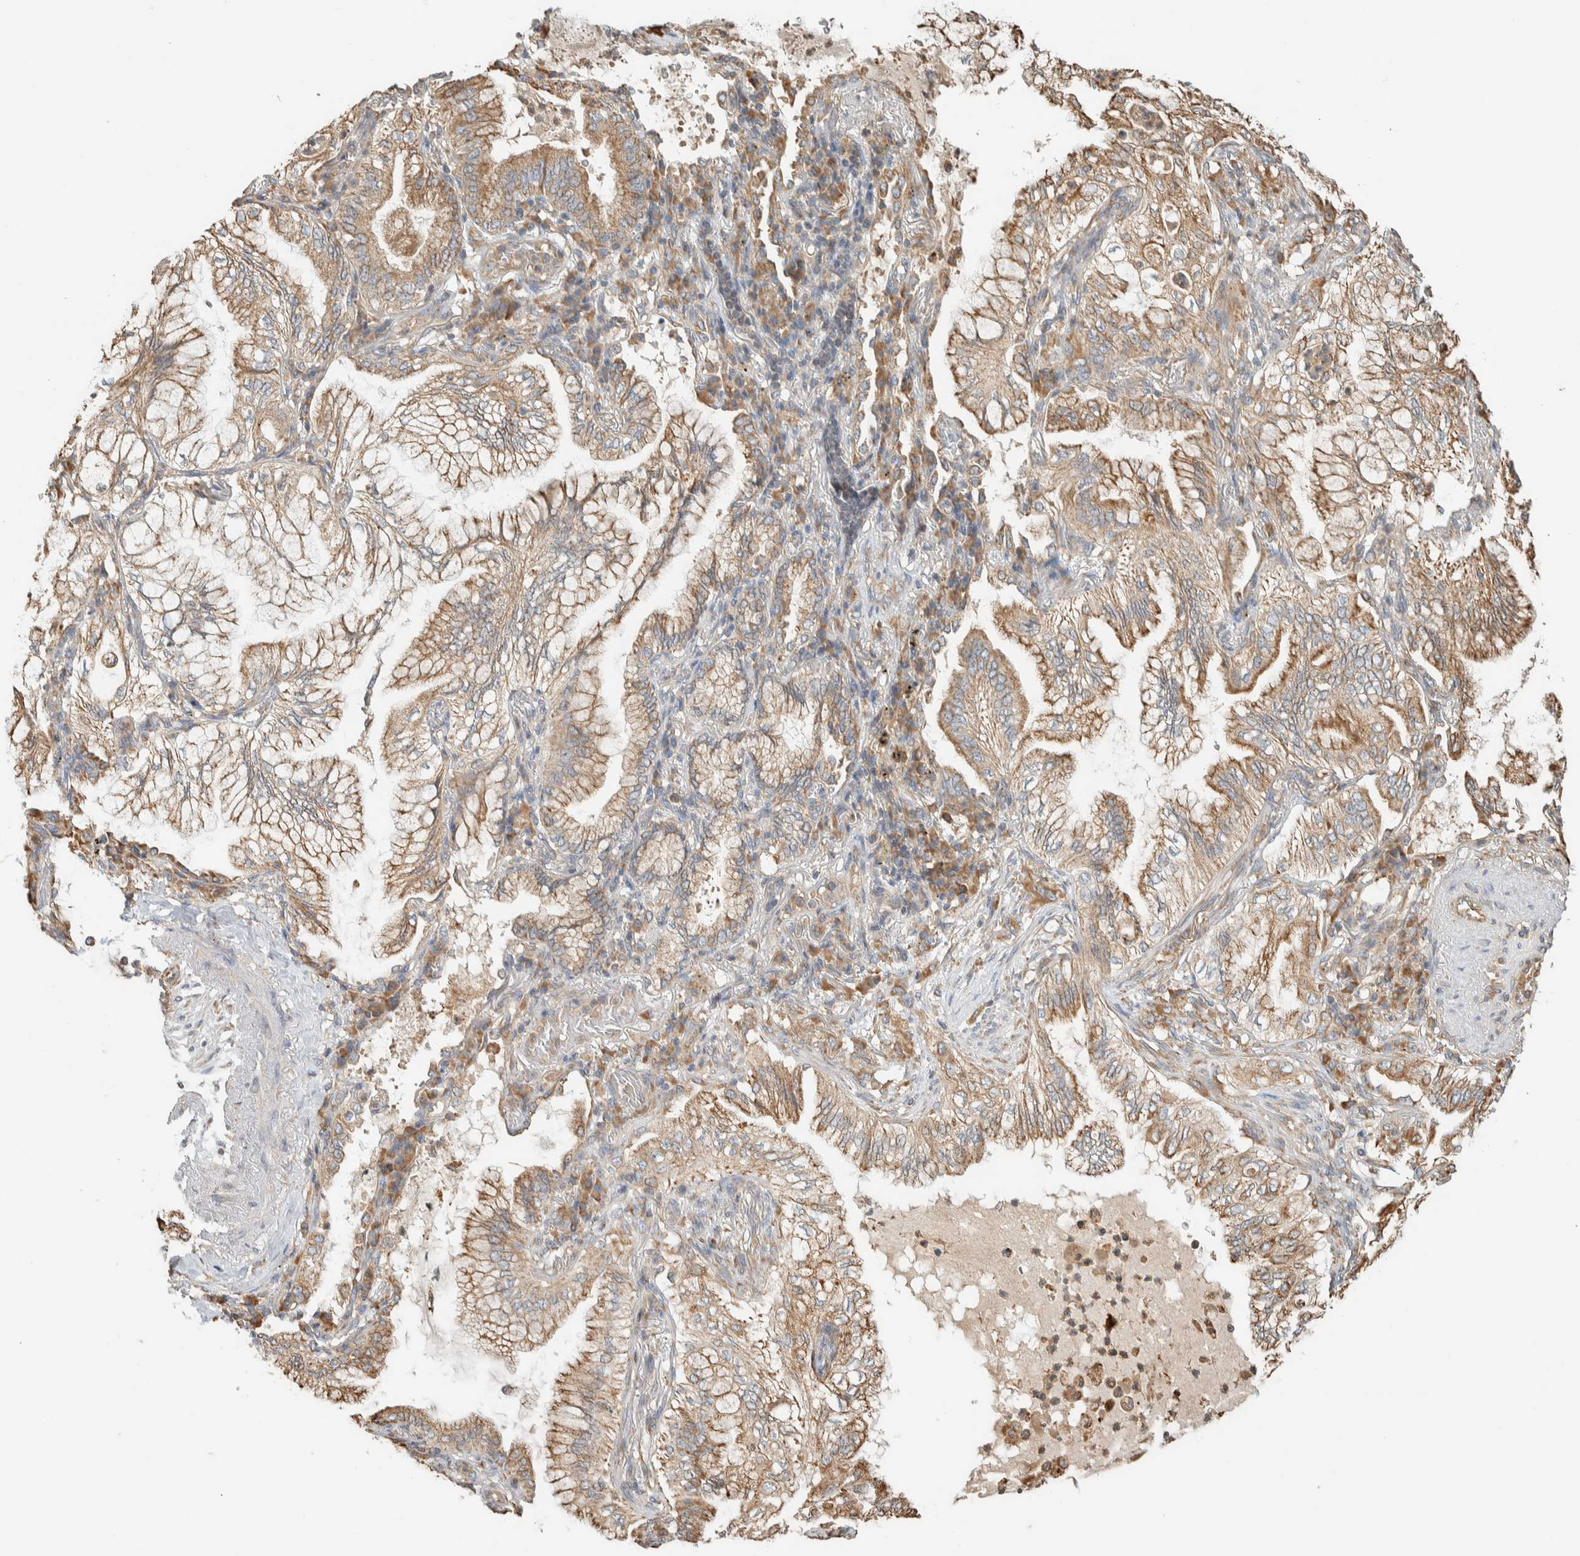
{"staining": {"intensity": "moderate", "quantity": ">75%", "location": "cytoplasmic/membranous"}, "tissue": "lung cancer", "cell_type": "Tumor cells", "image_type": "cancer", "snomed": [{"axis": "morphology", "description": "Adenocarcinoma, NOS"}, {"axis": "topography", "description": "Lung"}], "caption": "IHC (DAB) staining of human lung cancer (adenocarcinoma) exhibits moderate cytoplasmic/membranous protein expression in approximately >75% of tumor cells. Nuclei are stained in blue.", "gene": "RAB11FIP1", "patient": {"sex": "female", "age": 70}}